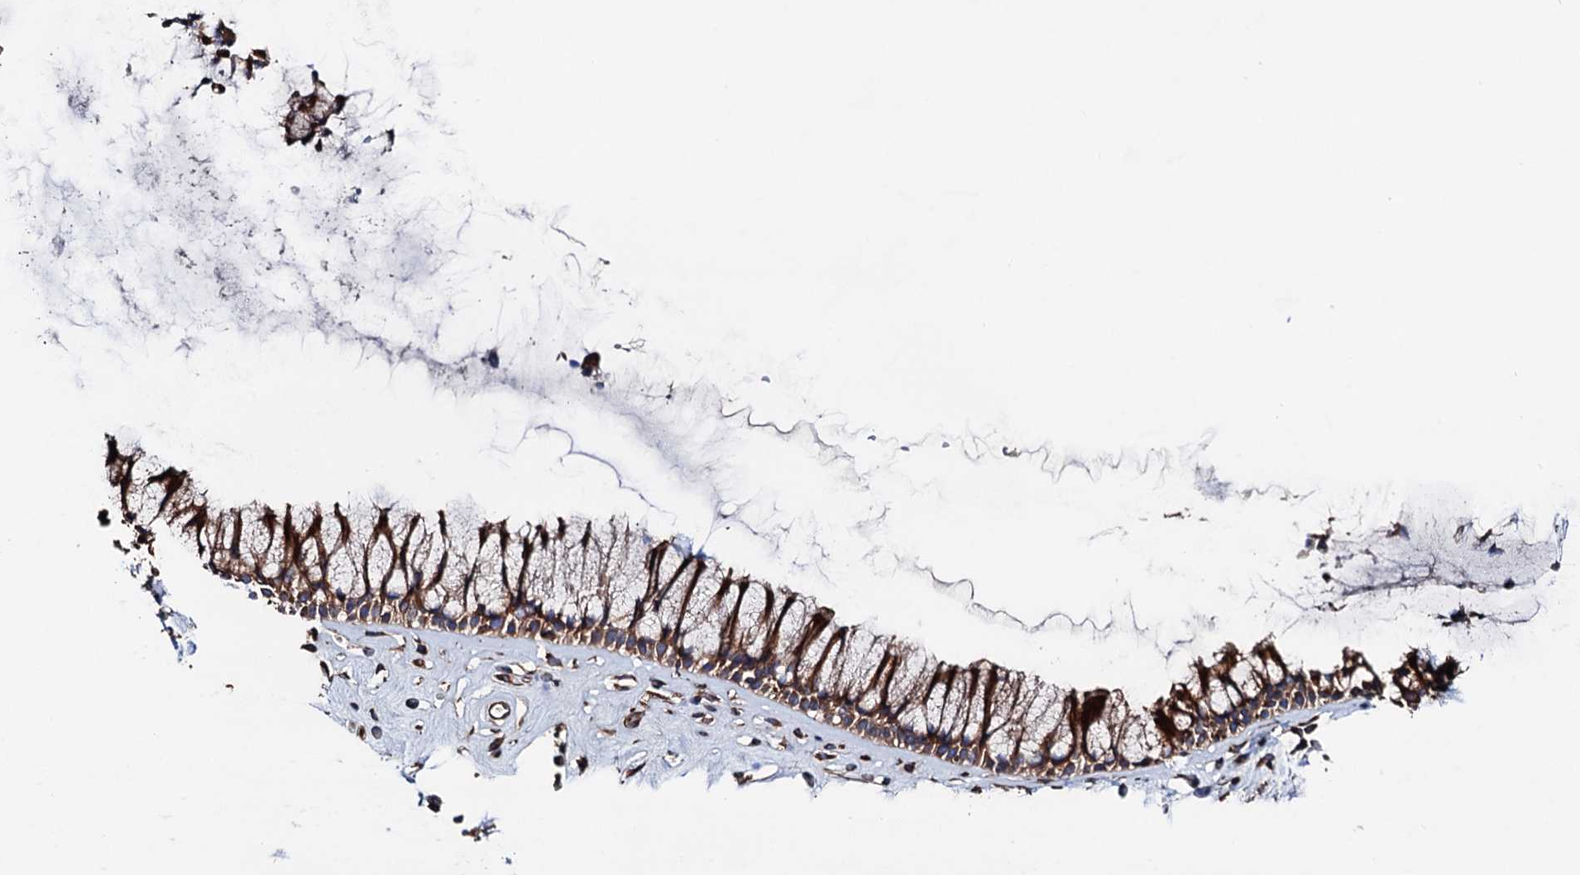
{"staining": {"intensity": "moderate", "quantity": ">75%", "location": "cytoplasmic/membranous"}, "tissue": "nasopharynx", "cell_type": "Respiratory epithelial cells", "image_type": "normal", "snomed": [{"axis": "morphology", "description": "Normal tissue, NOS"}, {"axis": "morphology", "description": "Inflammation, NOS"}, {"axis": "topography", "description": "Nasopharynx"}], "caption": "DAB immunohistochemical staining of unremarkable nasopharynx shows moderate cytoplasmic/membranous protein staining in about >75% of respiratory epithelial cells. The staining is performed using DAB (3,3'-diaminobenzidine) brown chromogen to label protein expression. The nuclei are counter-stained blue using hematoxylin.", "gene": "ERP29", "patient": {"sex": "male", "age": 29}}